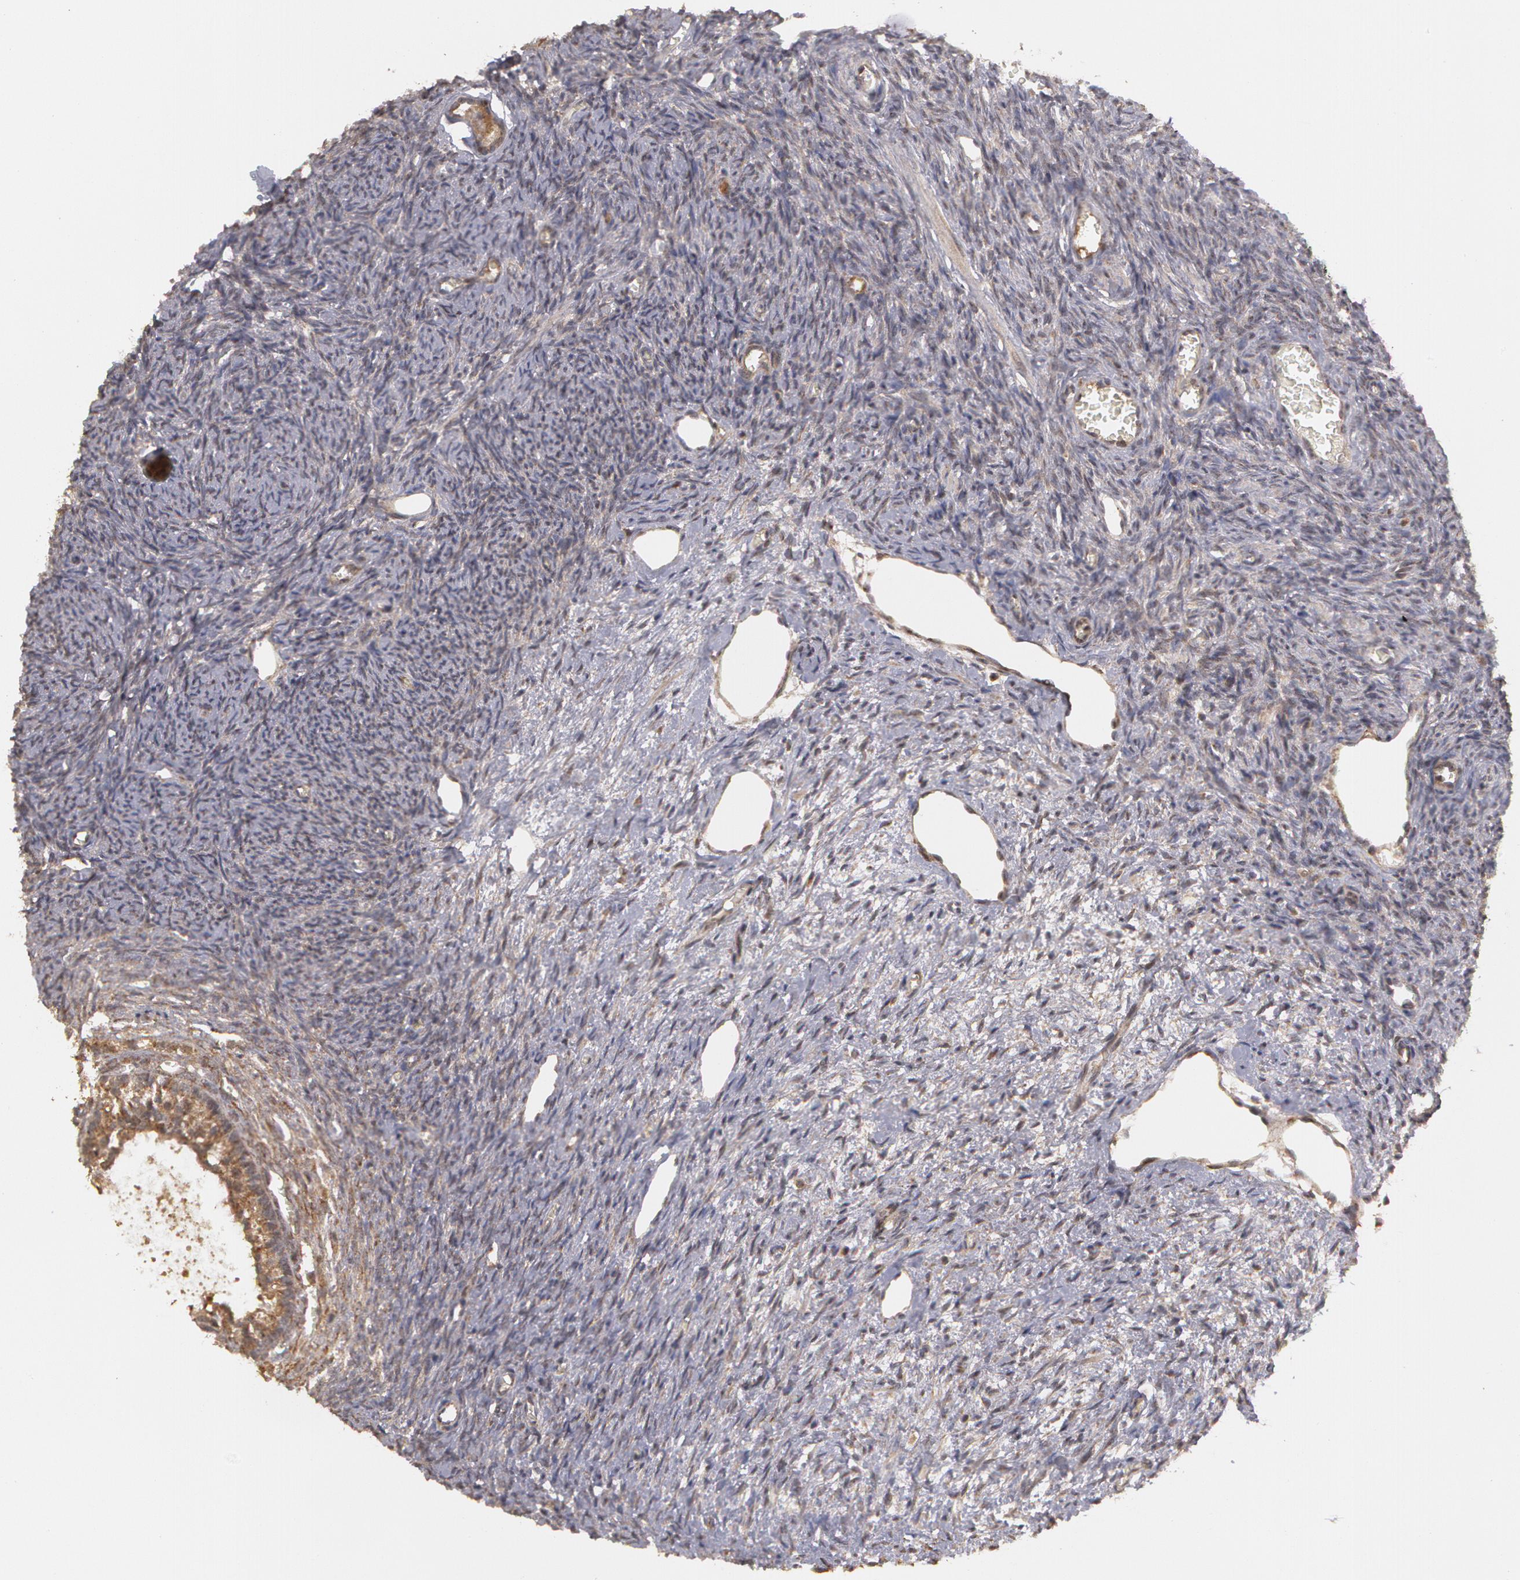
{"staining": {"intensity": "negative", "quantity": "none", "location": "none"}, "tissue": "ovary", "cell_type": "Follicle cells", "image_type": "normal", "snomed": [{"axis": "morphology", "description": "Normal tissue, NOS"}, {"axis": "topography", "description": "Ovary"}], "caption": "Protein analysis of unremarkable ovary demonstrates no significant expression in follicle cells.", "gene": "STX5", "patient": {"sex": "female", "age": 27}}